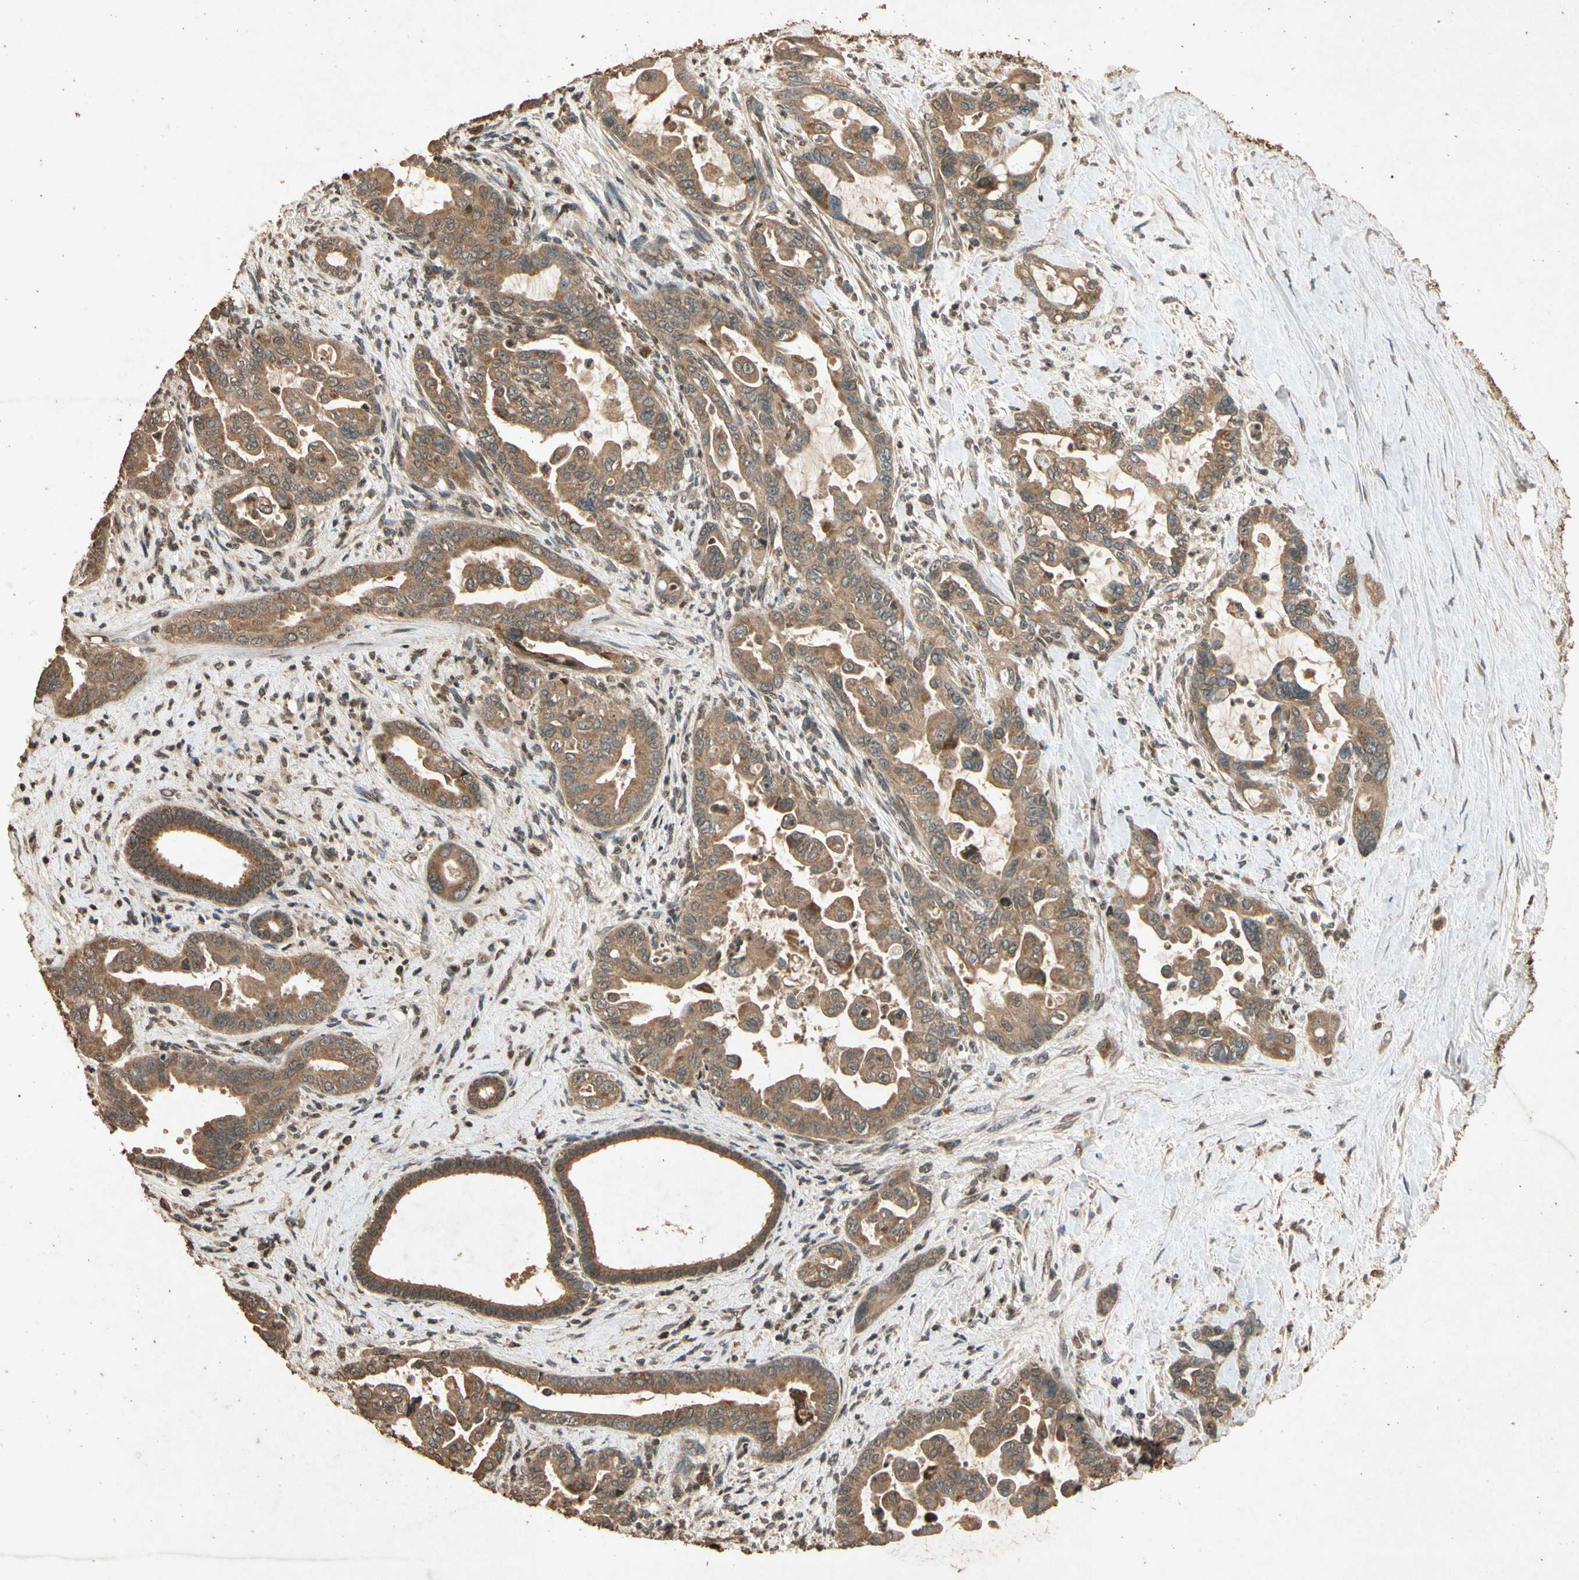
{"staining": {"intensity": "moderate", "quantity": ">75%", "location": "cytoplasmic/membranous"}, "tissue": "pancreatic cancer", "cell_type": "Tumor cells", "image_type": "cancer", "snomed": [{"axis": "morphology", "description": "Adenocarcinoma, NOS"}, {"axis": "topography", "description": "Pancreas"}], "caption": "Protein analysis of pancreatic adenocarcinoma tissue demonstrates moderate cytoplasmic/membranous staining in approximately >75% of tumor cells. The protein is shown in brown color, while the nuclei are stained blue.", "gene": "TXN2", "patient": {"sex": "male", "age": 70}}